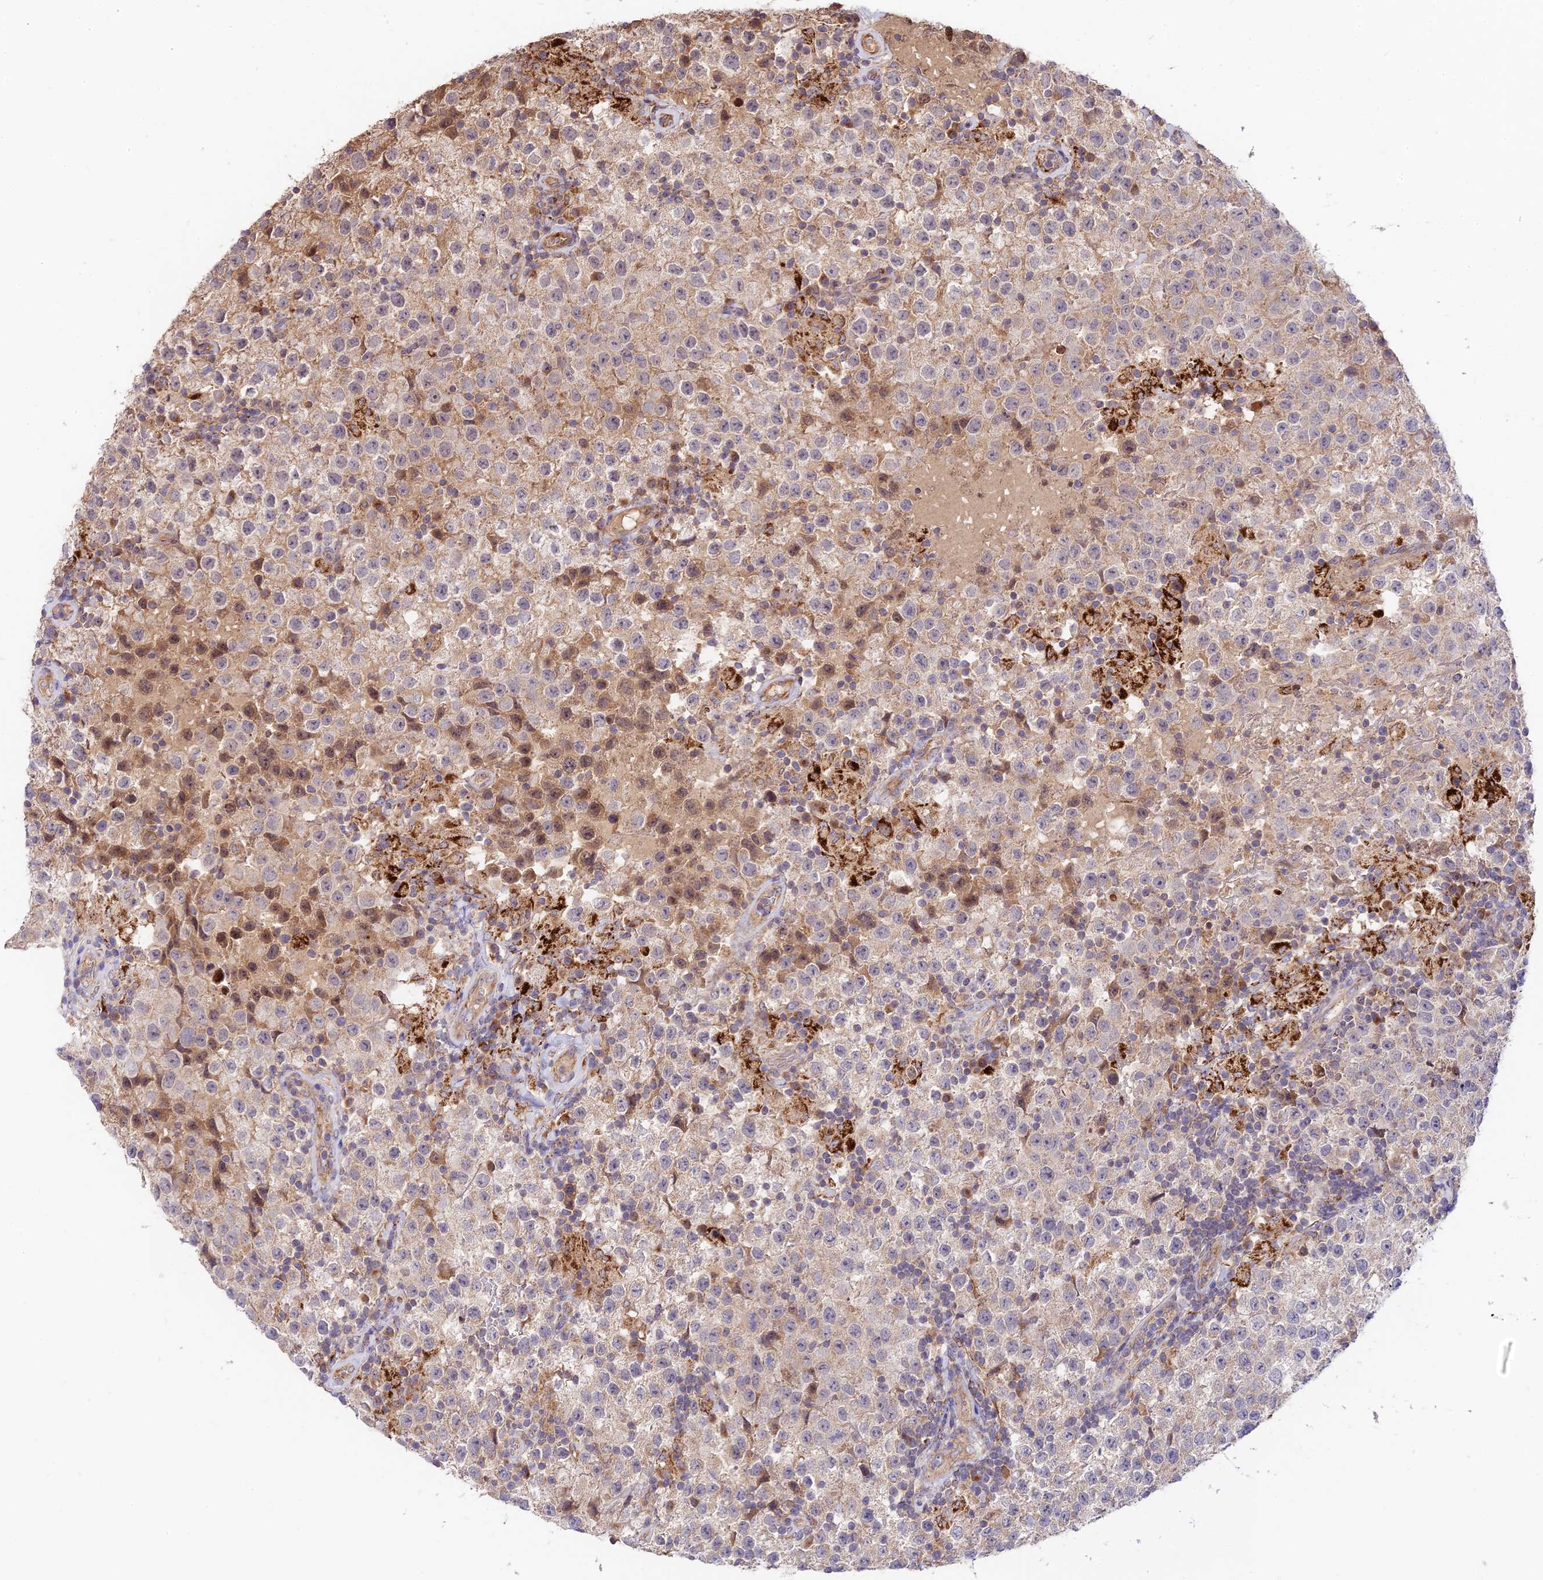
{"staining": {"intensity": "negative", "quantity": "none", "location": "none"}, "tissue": "testis cancer", "cell_type": "Tumor cells", "image_type": "cancer", "snomed": [{"axis": "morphology", "description": "Seminoma, NOS"}, {"axis": "morphology", "description": "Carcinoma, Embryonal, NOS"}, {"axis": "topography", "description": "Testis"}], "caption": "Tumor cells show no significant protein staining in testis cancer (embryonal carcinoma). (DAB immunohistochemistry, high magnification).", "gene": "C3orf20", "patient": {"sex": "male", "age": 41}}